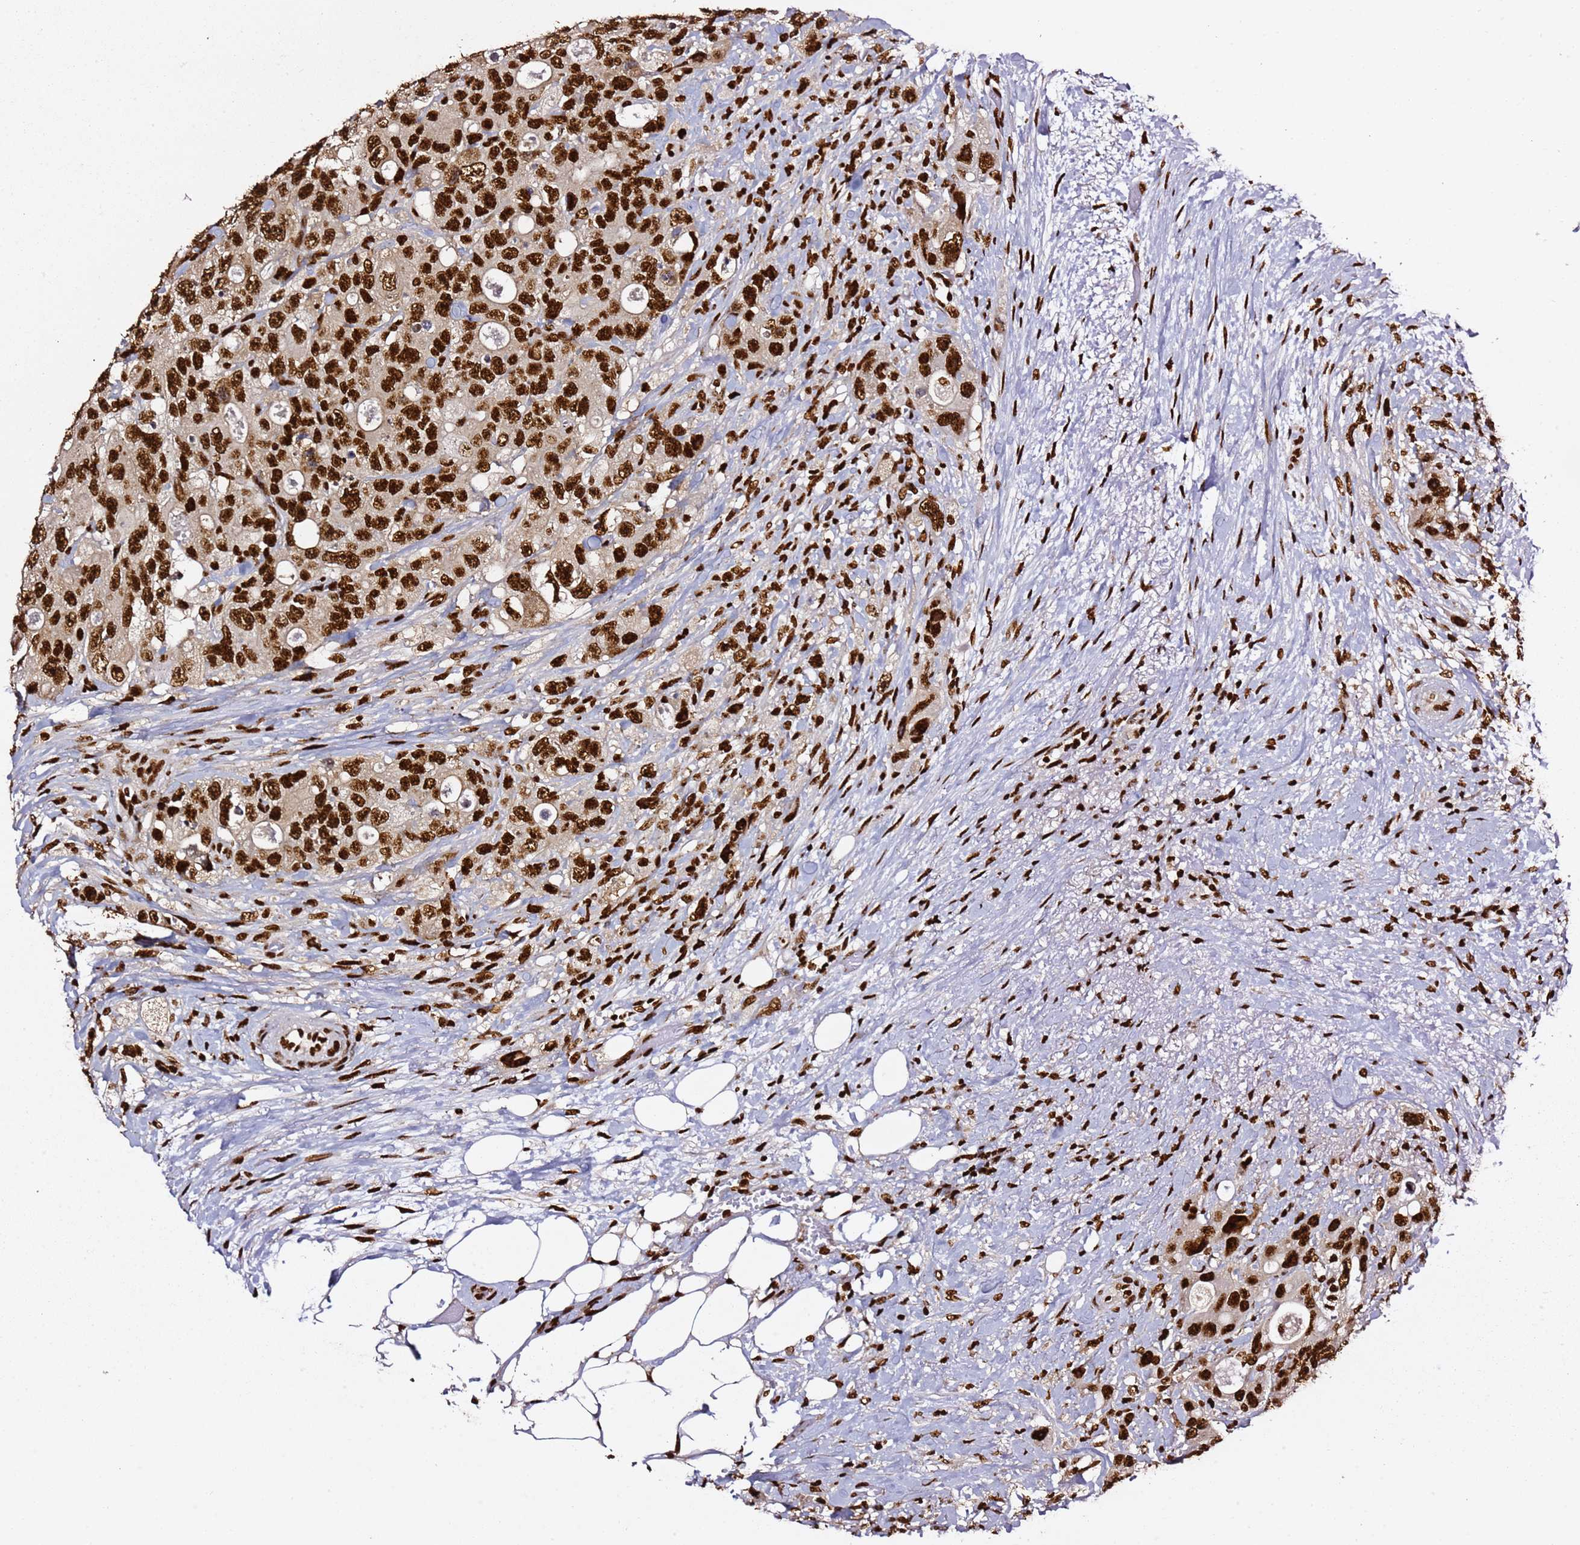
{"staining": {"intensity": "strong", "quantity": ">75%", "location": "nuclear"}, "tissue": "colorectal cancer", "cell_type": "Tumor cells", "image_type": "cancer", "snomed": [{"axis": "morphology", "description": "Adenocarcinoma, NOS"}, {"axis": "topography", "description": "Colon"}], "caption": "Immunohistochemical staining of colorectal adenocarcinoma exhibits strong nuclear protein staining in approximately >75% of tumor cells. Nuclei are stained in blue.", "gene": "C6orf226", "patient": {"sex": "female", "age": 46}}